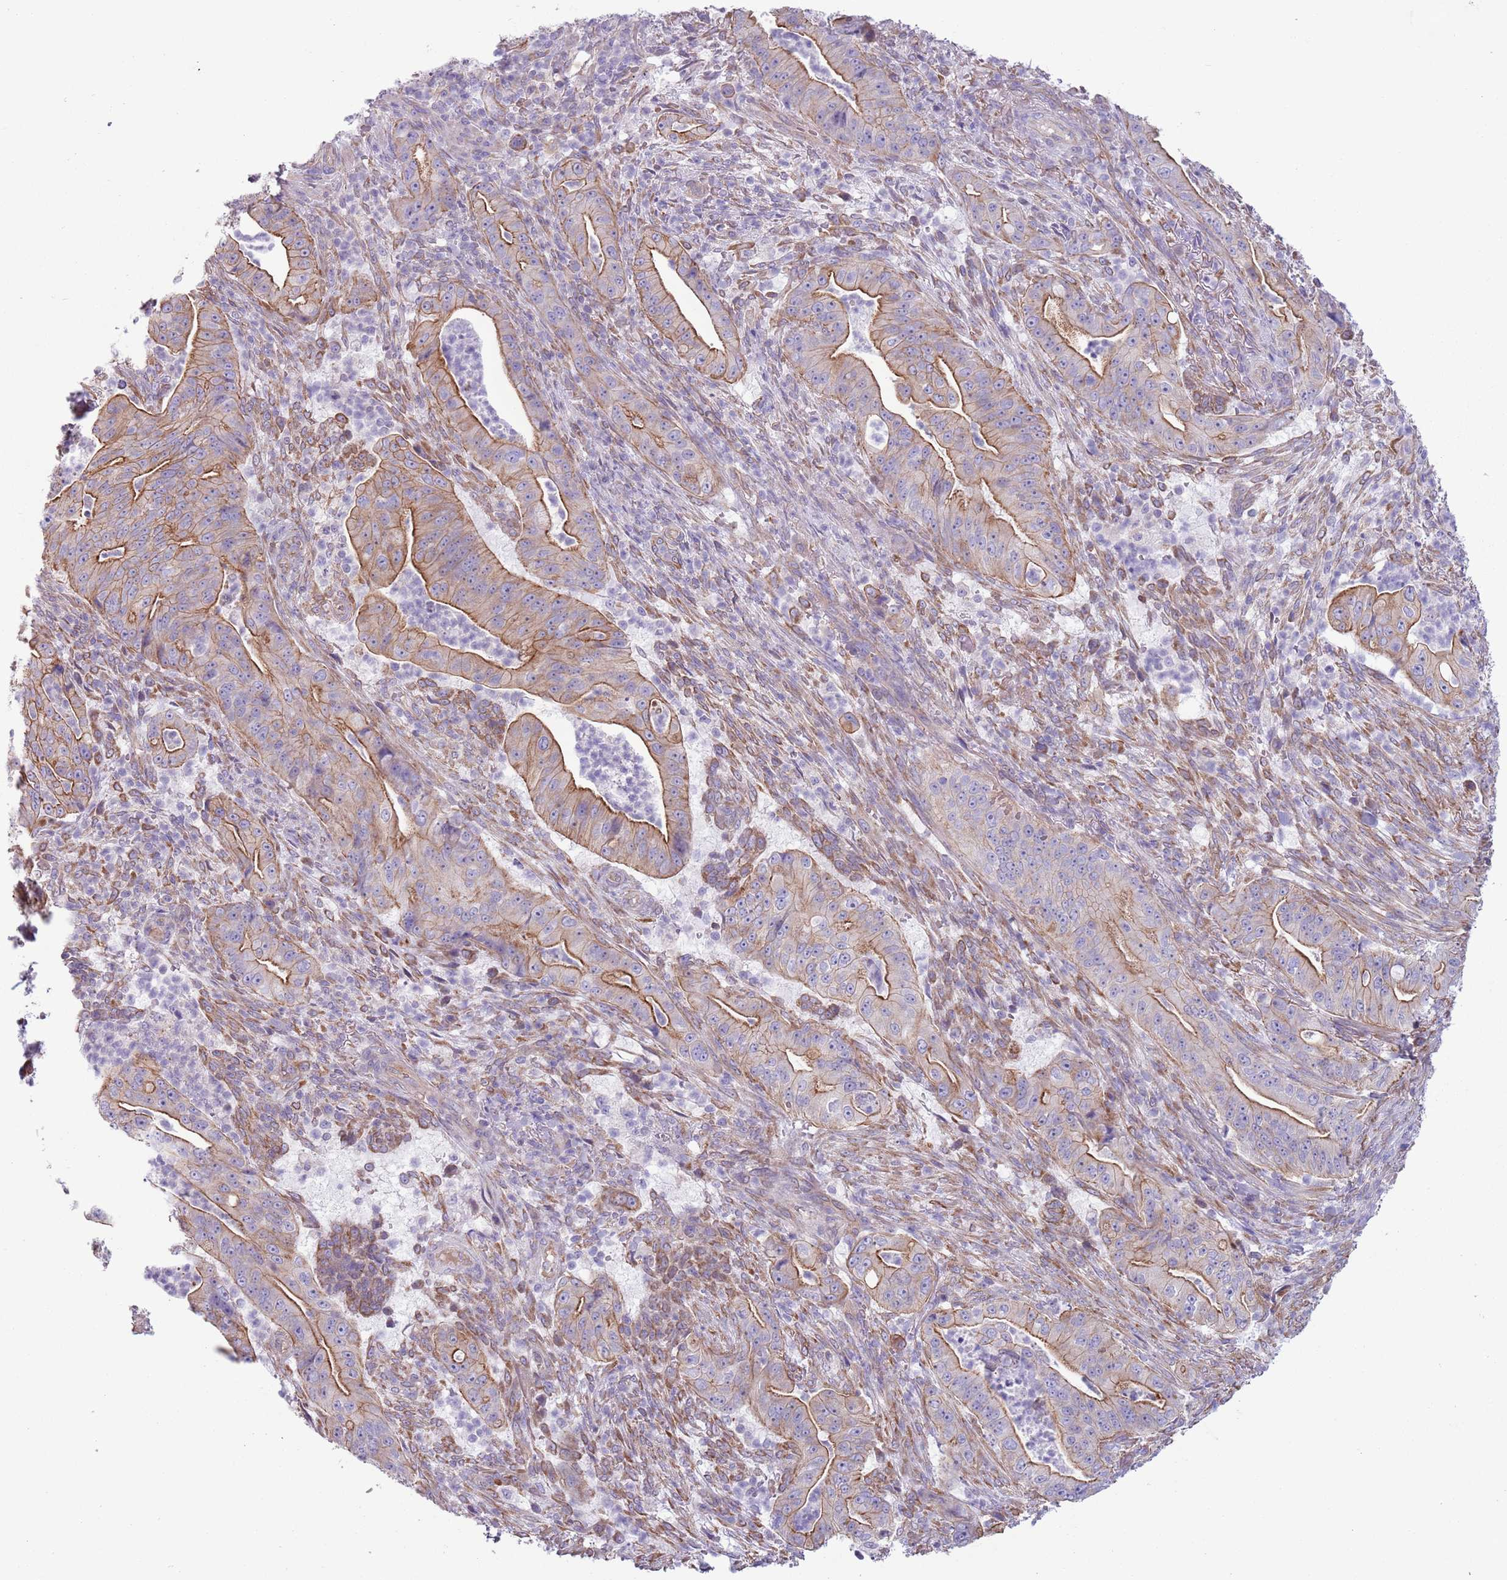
{"staining": {"intensity": "moderate", "quantity": ">75%", "location": "cytoplasmic/membranous"}, "tissue": "pancreatic cancer", "cell_type": "Tumor cells", "image_type": "cancer", "snomed": [{"axis": "morphology", "description": "Adenocarcinoma, NOS"}, {"axis": "topography", "description": "Pancreas"}], "caption": "DAB immunohistochemical staining of human pancreatic cancer (adenocarcinoma) exhibits moderate cytoplasmic/membranous protein positivity in approximately >75% of tumor cells.", "gene": "RBP3", "patient": {"sex": "male", "age": 71}}